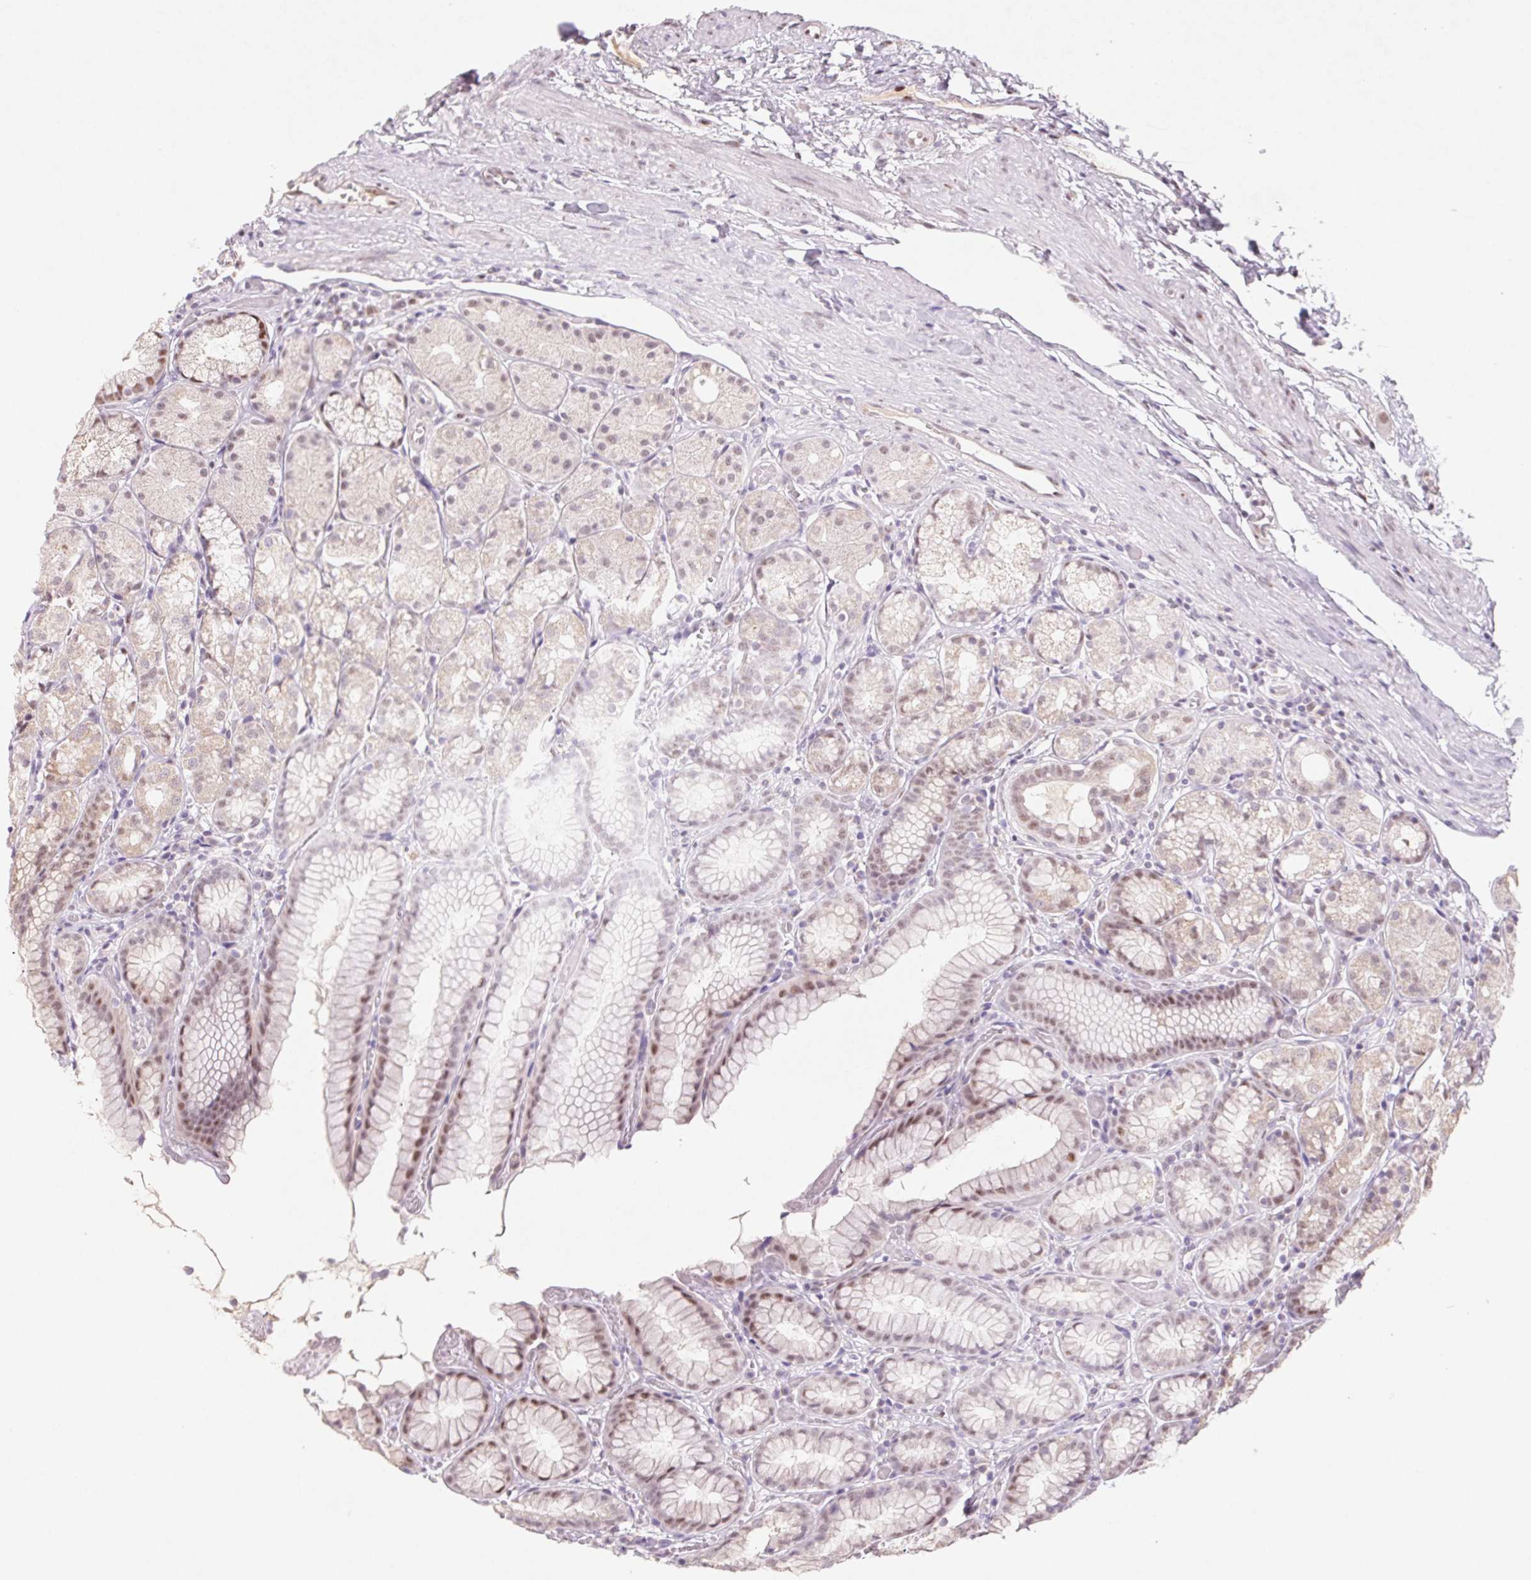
{"staining": {"intensity": "moderate", "quantity": "25%-75%", "location": "nuclear"}, "tissue": "stomach", "cell_type": "Glandular cells", "image_type": "normal", "snomed": [{"axis": "morphology", "description": "Normal tissue, NOS"}, {"axis": "topography", "description": "Stomach"}], "caption": "Immunohistochemistry (IHC) histopathology image of normal stomach stained for a protein (brown), which demonstrates medium levels of moderate nuclear expression in about 25%-75% of glandular cells.", "gene": "DPPA5", "patient": {"sex": "male", "age": 70}}